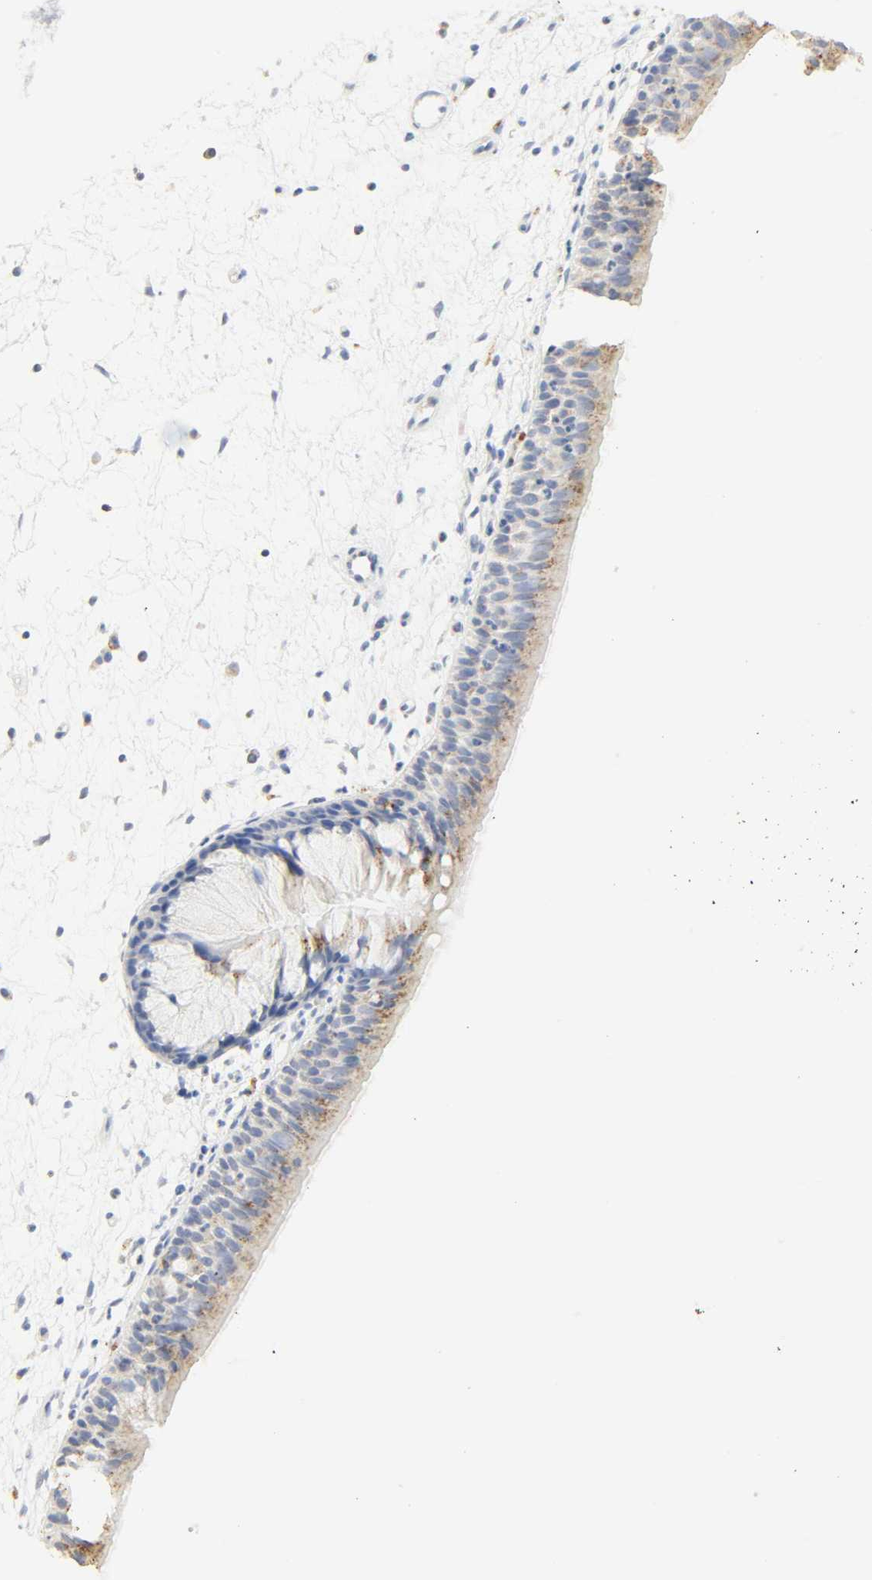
{"staining": {"intensity": "moderate", "quantity": ">75%", "location": "cytoplasmic/membranous"}, "tissue": "nasopharynx", "cell_type": "Respiratory epithelial cells", "image_type": "normal", "snomed": [{"axis": "morphology", "description": "Normal tissue, NOS"}, {"axis": "topography", "description": "Nasopharynx"}], "caption": "Respiratory epithelial cells exhibit medium levels of moderate cytoplasmic/membranous positivity in about >75% of cells in benign human nasopharynx.", "gene": "CAMK2A", "patient": {"sex": "female", "age": 54}}